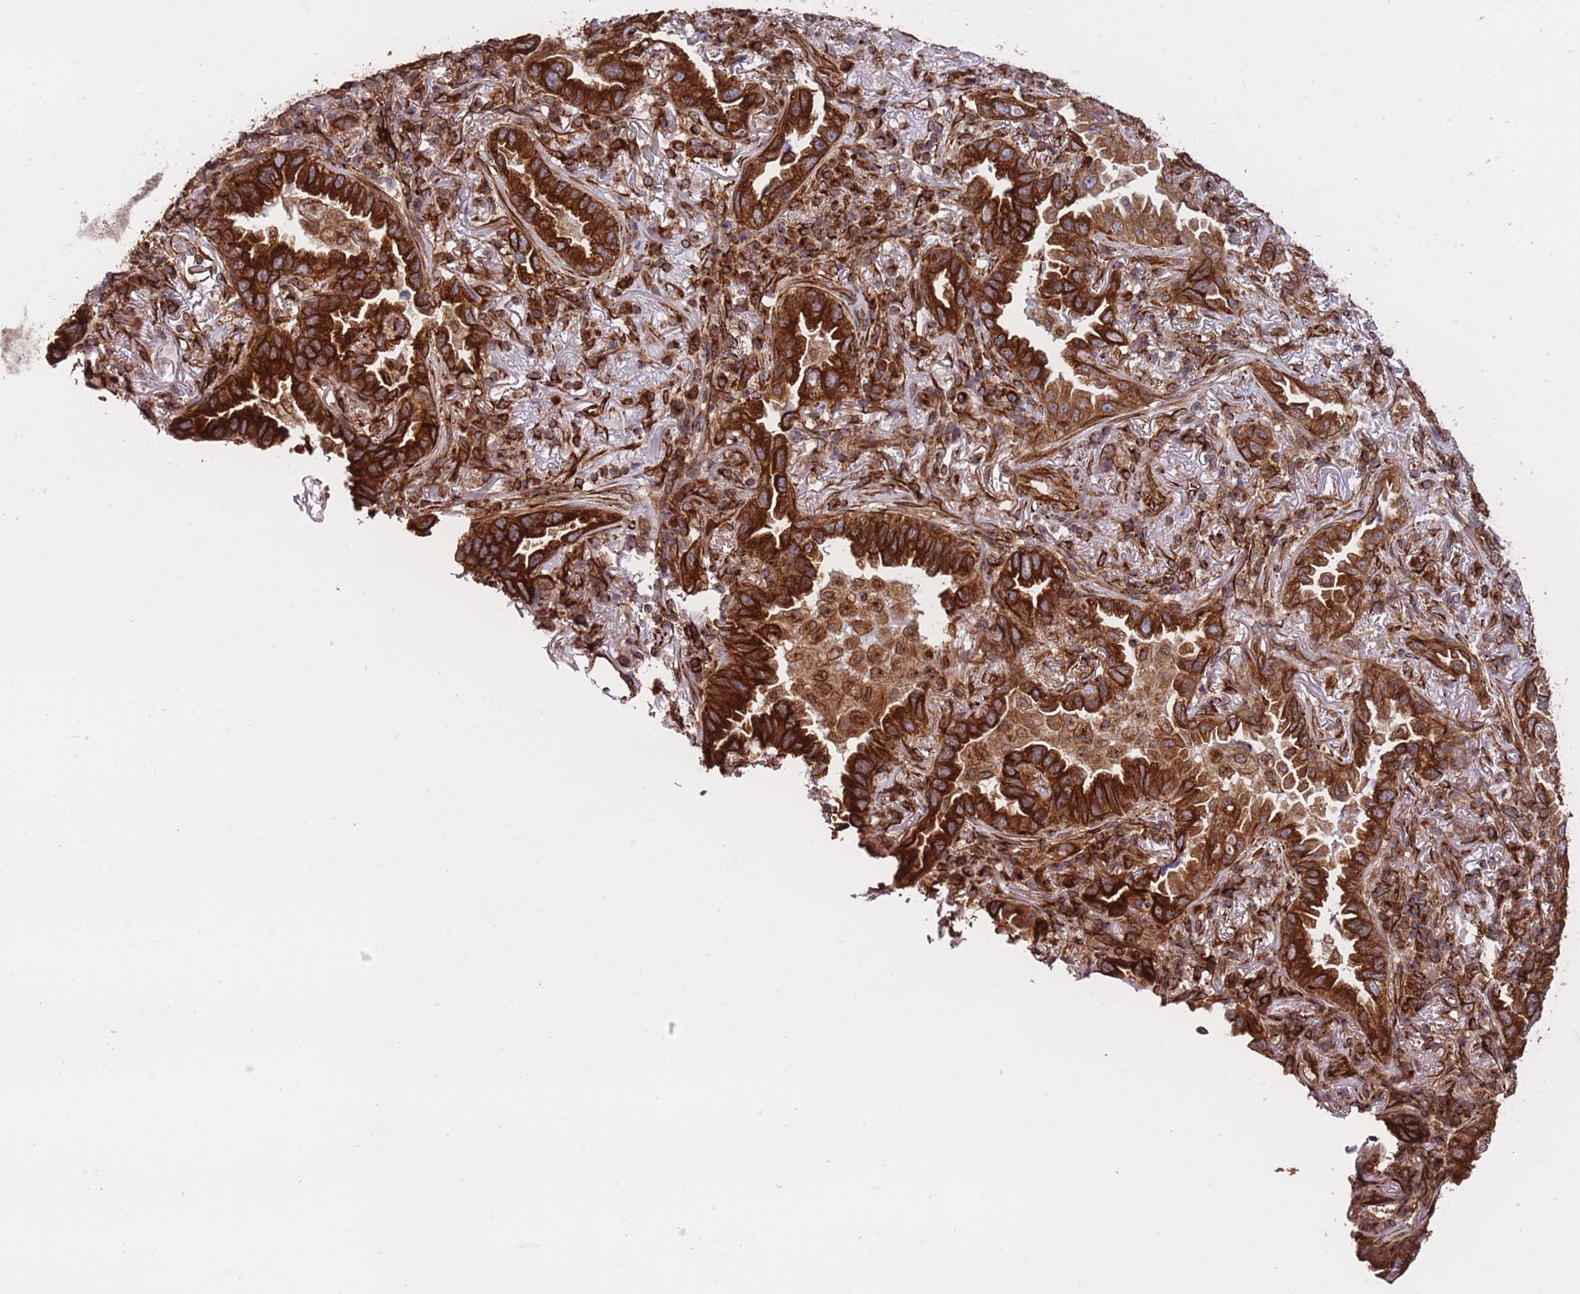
{"staining": {"intensity": "strong", "quantity": ">75%", "location": "cytoplasmic/membranous"}, "tissue": "lung cancer", "cell_type": "Tumor cells", "image_type": "cancer", "snomed": [{"axis": "morphology", "description": "Adenocarcinoma, NOS"}, {"axis": "topography", "description": "Lung"}], "caption": "This image demonstrates lung cancer stained with immunohistochemistry to label a protein in brown. The cytoplasmic/membranous of tumor cells show strong positivity for the protein. Nuclei are counter-stained blue.", "gene": "EXOSC8", "patient": {"sex": "female", "age": 69}}